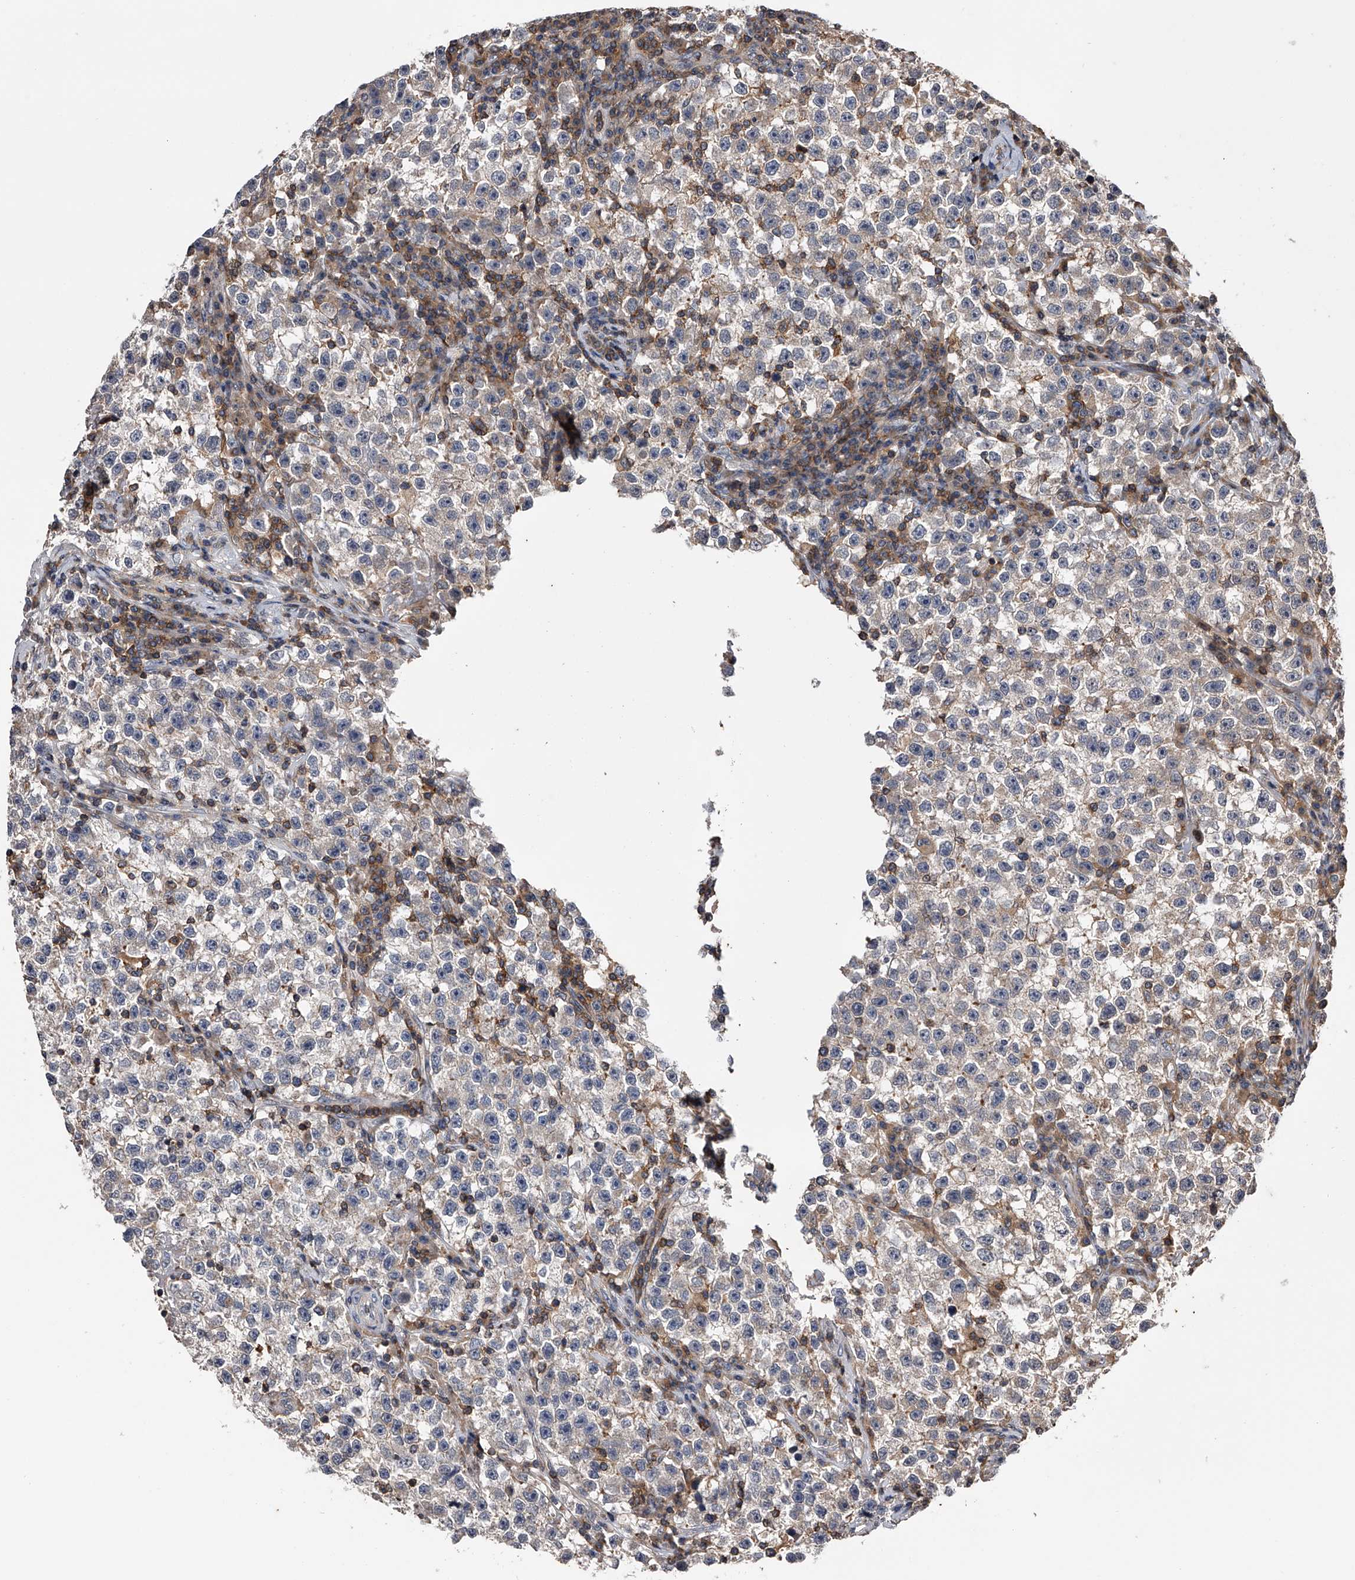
{"staining": {"intensity": "negative", "quantity": "none", "location": "none"}, "tissue": "testis cancer", "cell_type": "Tumor cells", "image_type": "cancer", "snomed": [{"axis": "morphology", "description": "Seminoma, NOS"}, {"axis": "topography", "description": "Testis"}], "caption": "The micrograph exhibits no staining of tumor cells in seminoma (testis).", "gene": "PAN3", "patient": {"sex": "male", "age": 22}}